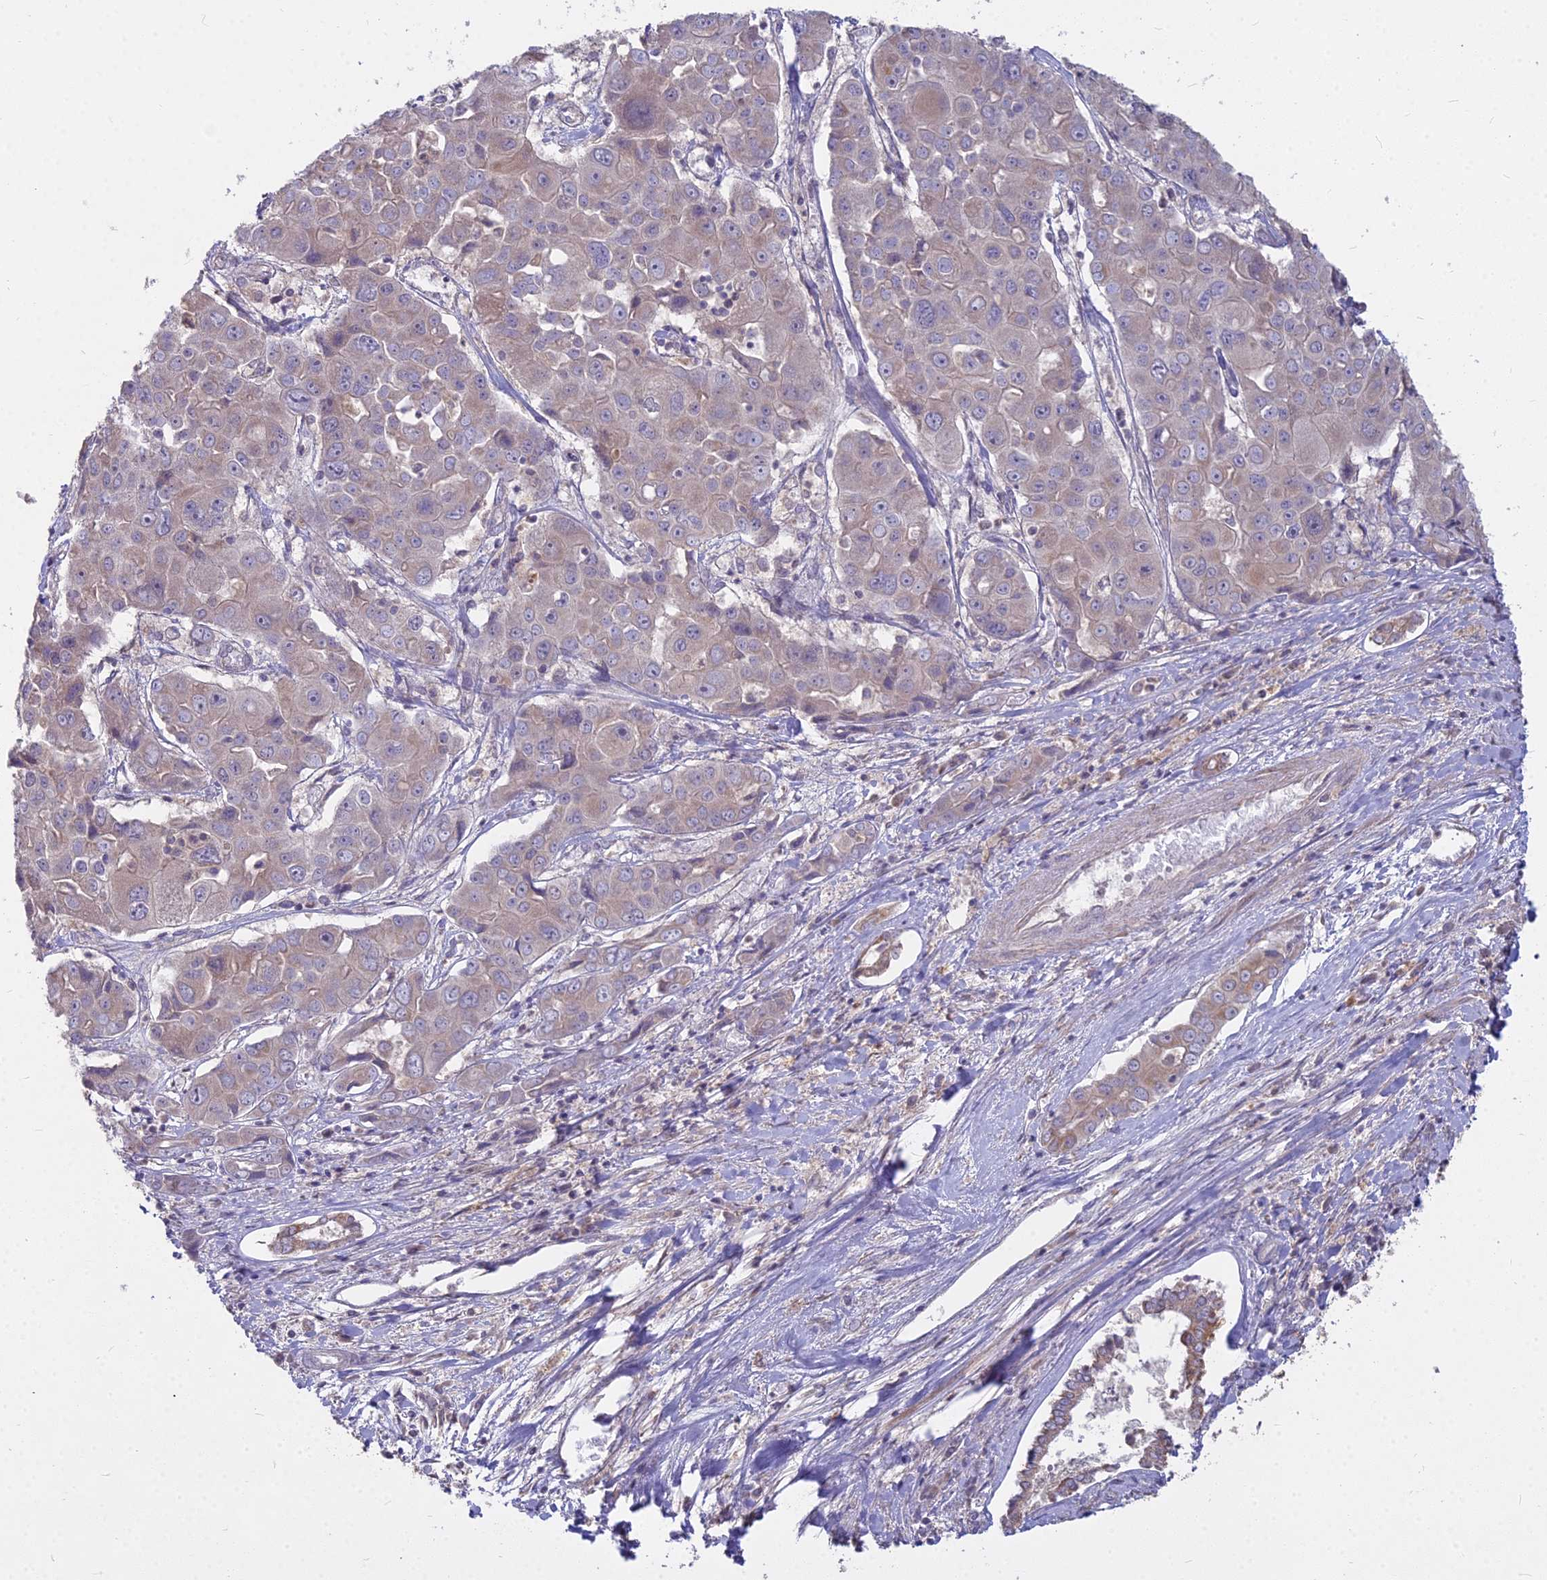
{"staining": {"intensity": "weak", "quantity": "<25%", "location": "cytoplasmic/membranous"}, "tissue": "liver cancer", "cell_type": "Tumor cells", "image_type": "cancer", "snomed": [{"axis": "morphology", "description": "Cholangiocarcinoma"}, {"axis": "topography", "description": "Liver"}], "caption": "The histopathology image reveals no significant expression in tumor cells of cholangiocarcinoma (liver). (Stains: DAB (3,3'-diaminobenzidine) IHC with hematoxylin counter stain, Microscopy: brightfield microscopy at high magnification).", "gene": "MICU2", "patient": {"sex": "male", "age": 67}}